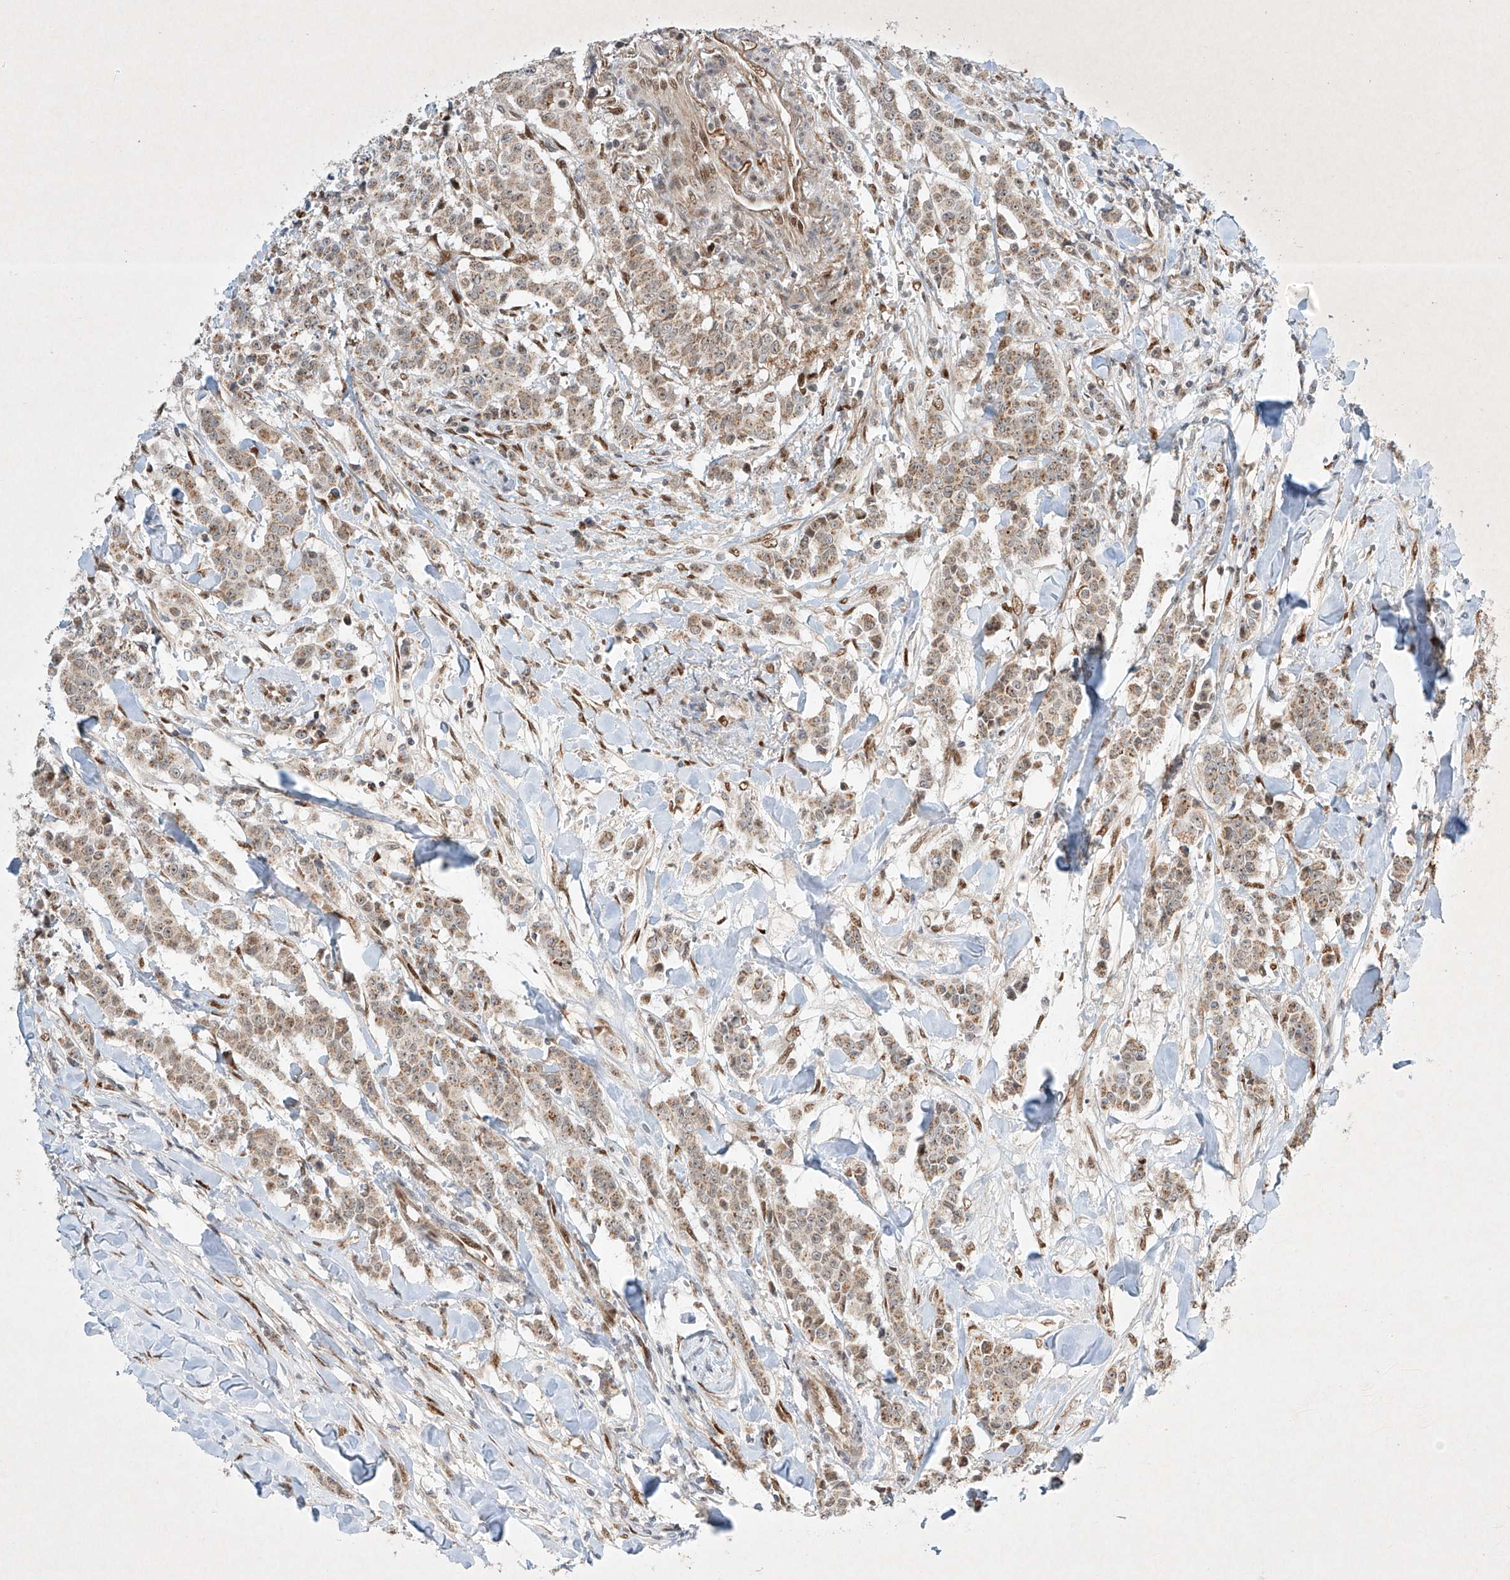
{"staining": {"intensity": "weak", "quantity": ">75%", "location": "cytoplasmic/membranous"}, "tissue": "breast cancer", "cell_type": "Tumor cells", "image_type": "cancer", "snomed": [{"axis": "morphology", "description": "Duct carcinoma"}, {"axis": "topography", "description": "Breast"}], "caption": "Human breast infiltrating ductal carcinoma stained with a brown dye demonstrates weak cytoplasmic/membranous positive positivity in about >75% of tumor cells.", "gene": "EPG5", "patient": {"sex": "female", "age": 40}}